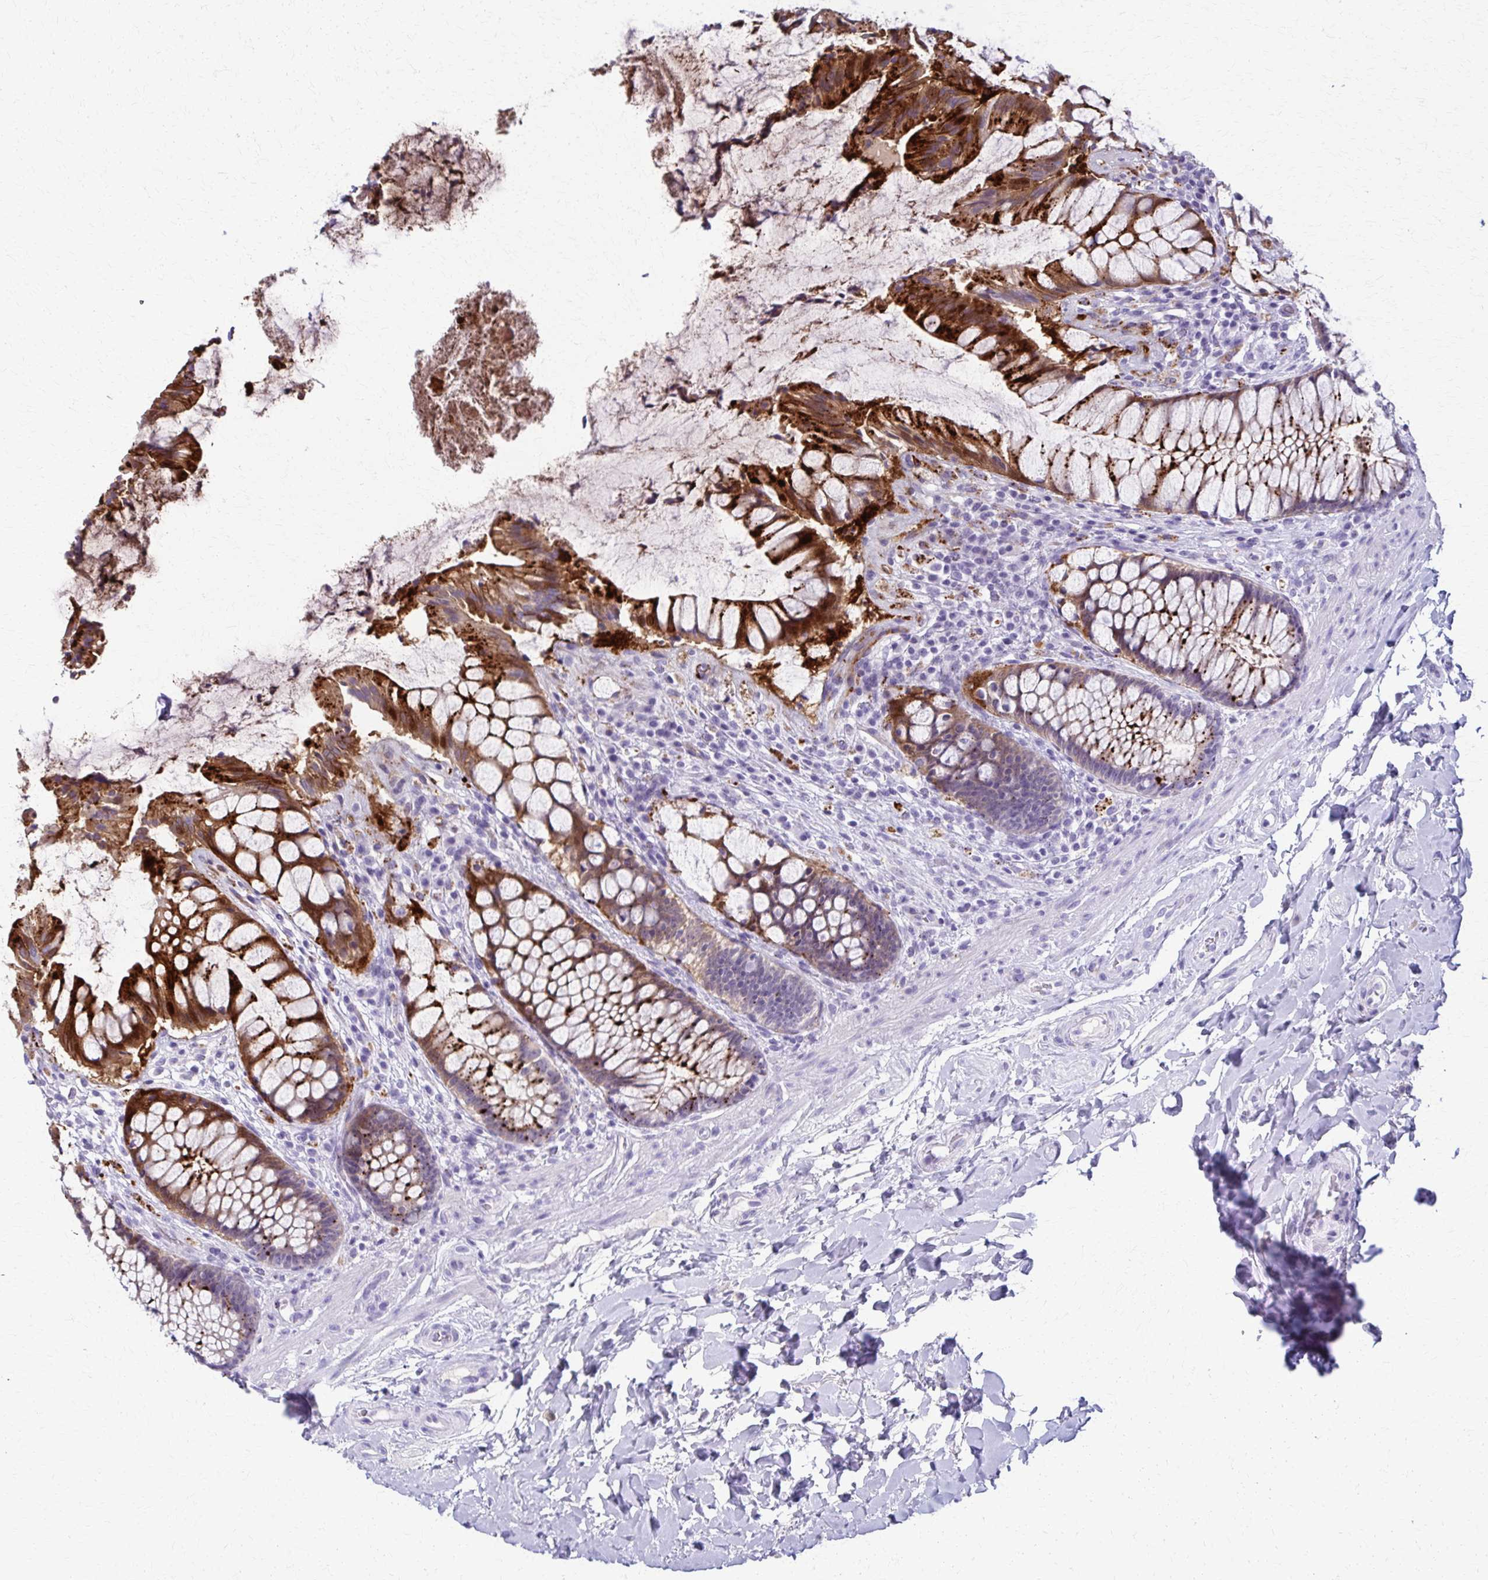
{"staining": {"intensity": "strong", "quantity": "25%-75%", "location": "cytoplasmic/membranous"}, "tissue": "rectum", "cell_type": "Glandular cells", "image_type": "normal", "snomed": [{"axis": "morphology", "description": "Normal tissue, NOS"}, {"axis": "topography", "description": "Rectum"}], "caption": "Rectum stained for a protein (brown) reveals strong cytoplasmic/membranous positive expression in about 25%-75% of glandular cells.", "gene": "TMEM60", "patient": {"sex": "female", "age": 58}}